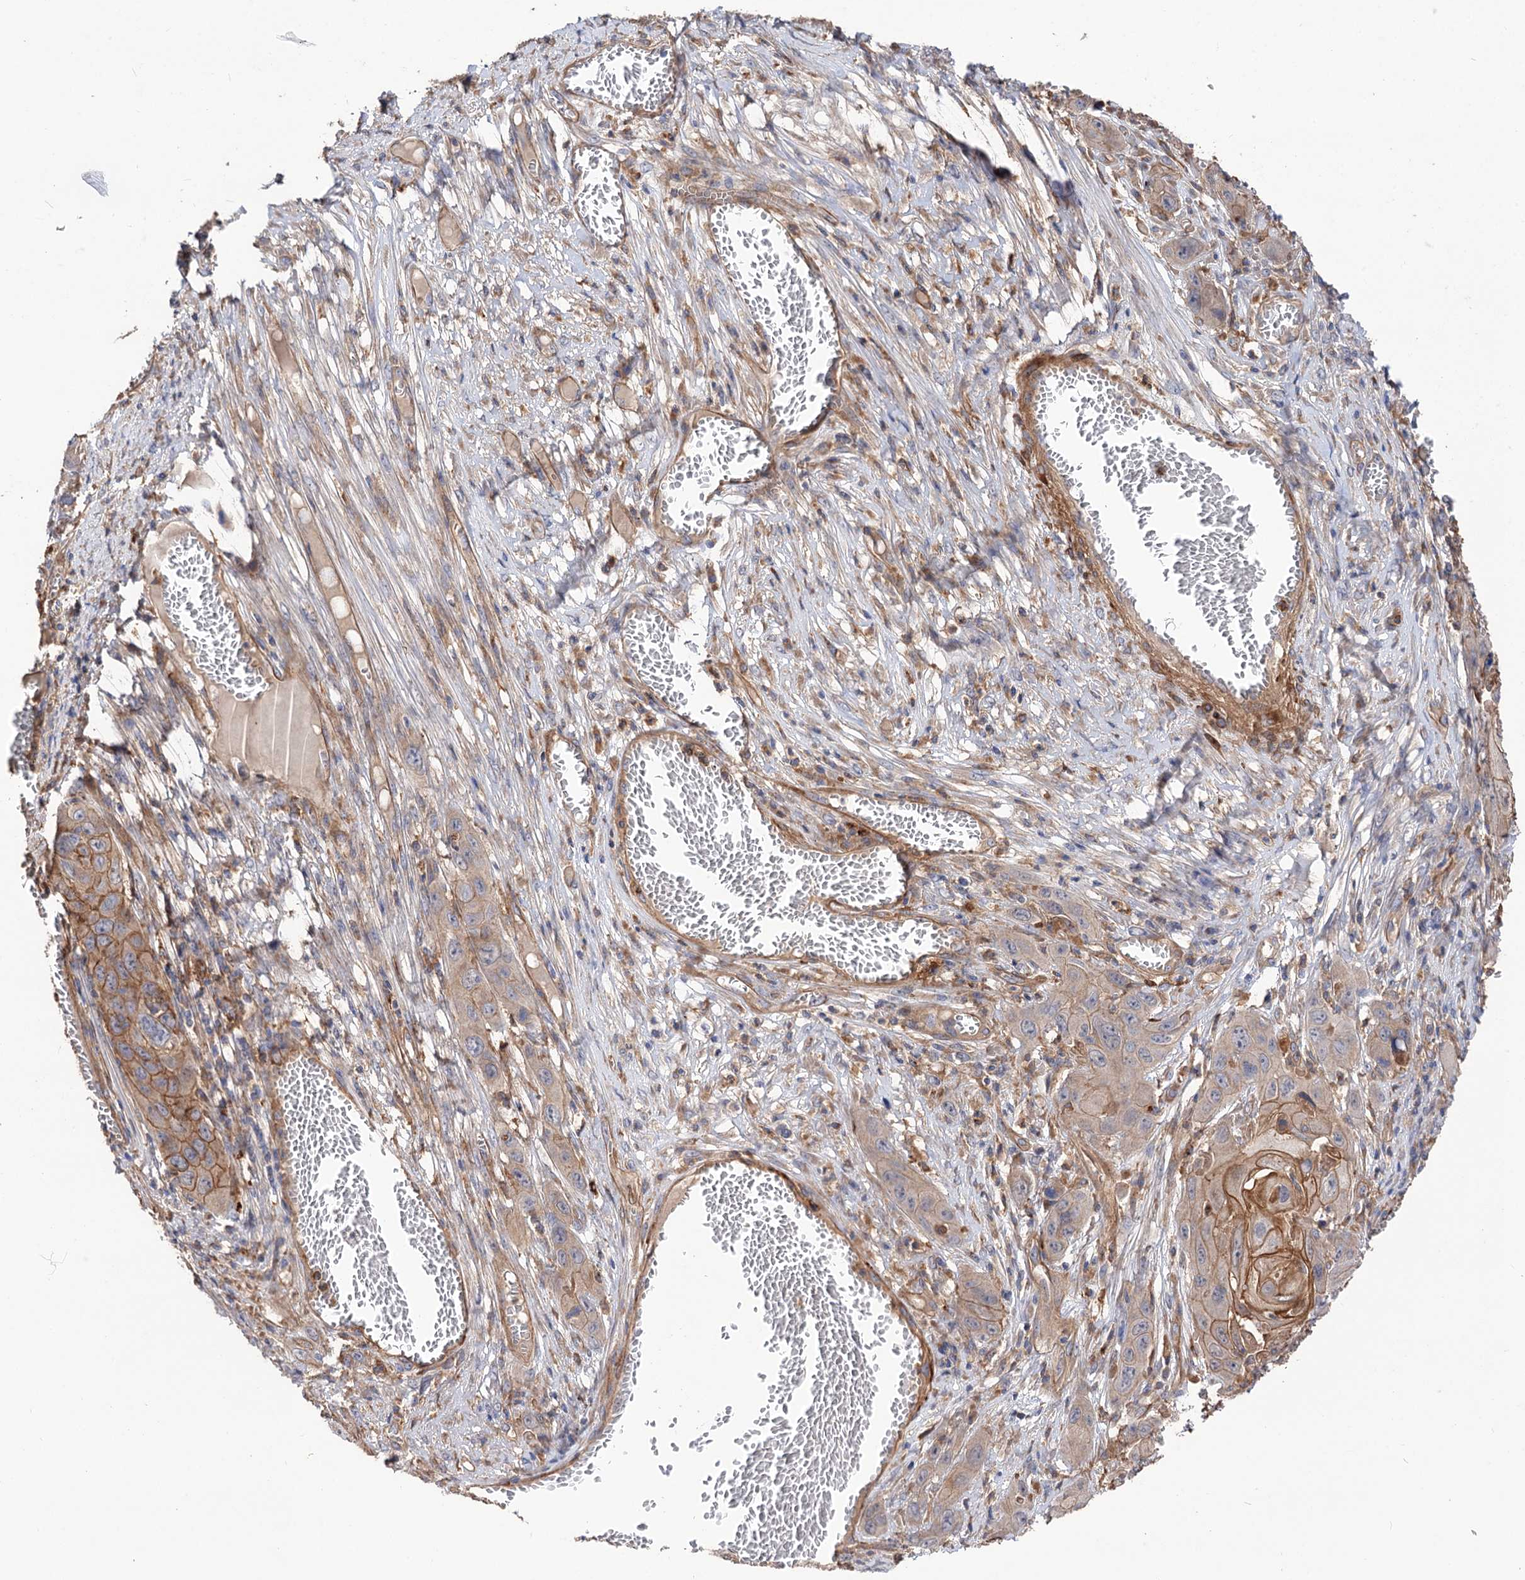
{"staining": {"intensity": "moderate", "quantity": "<25%", "location": "cytoplasmic/membranous"}, "tissue": "skin cancer", "cell_type": "Tumor cells", "image_type": "cancer", "snomed": [{"axis": "morphology", "description": "Squamous cell carcinoma, NOS"}, {"axis": "topography", "description": "Skin"}], "caption": "A low amount of moderate cytoplasmic/membranous expression is present in about <25% of tumor cells in skin squamous cell carcinoma tissue.", "gene": "CSAD", "patient": {"sex": "male", "age": 55}}